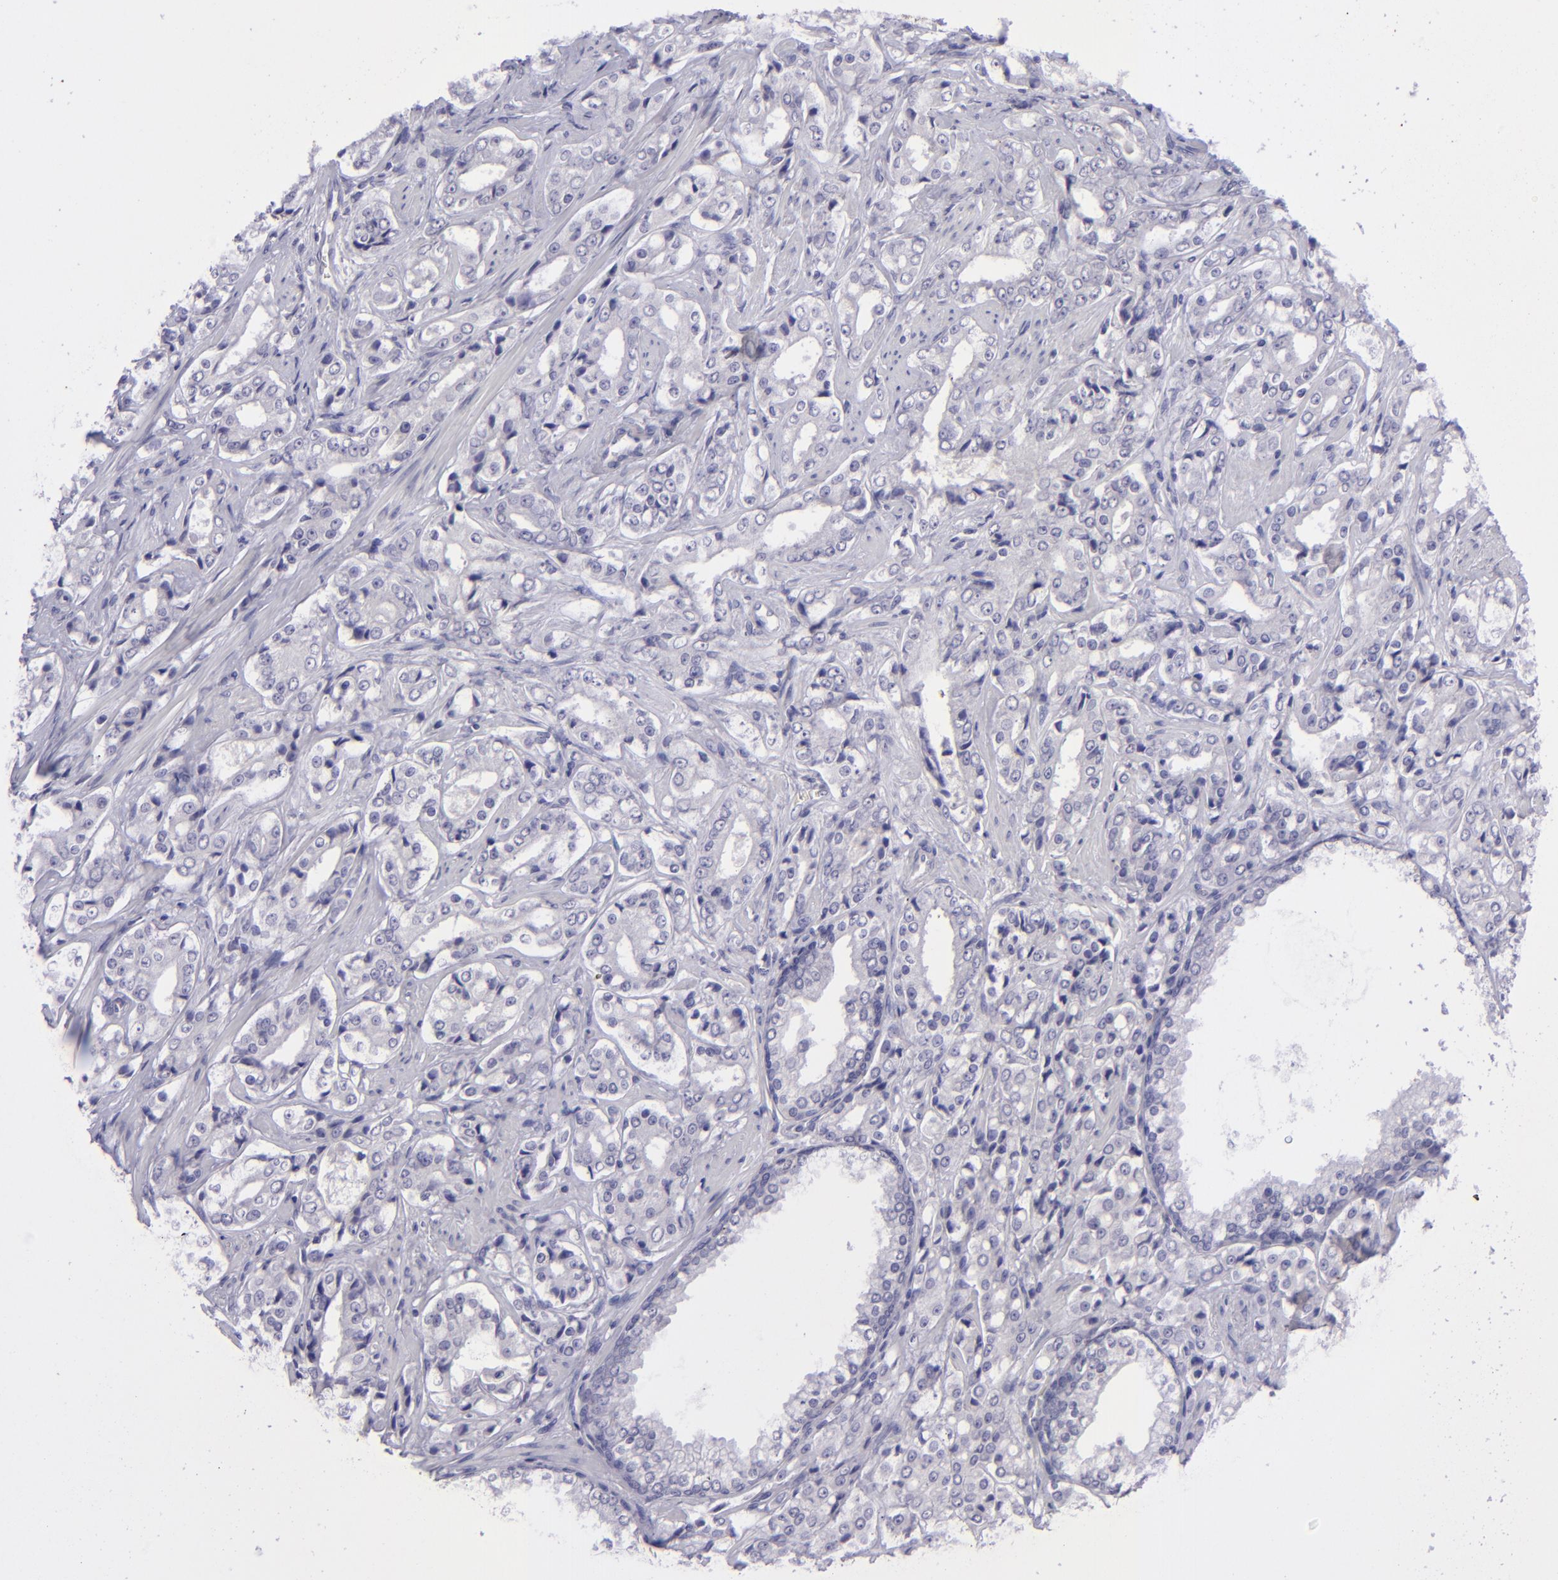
{"staining": {"intensity": "negative", "quantity": "none", "location": "none"}, "tissue": "prostate cancer", "cell_type": "Tumor cells", "image_type": "cancer", "snomed": [{"axis": "morphology", "description": "Adenocarcinoma, Medium grade"}, {"axis": "topography", "description": "Prostate"}], "caption": "A photomicrograph of prostate adenocarcinoma (medium-grade) stained for a protein exhibits no brown staining in tumor cells.", "gene": "POU2F2", "patient": {"sex": "male", "age": 60}}